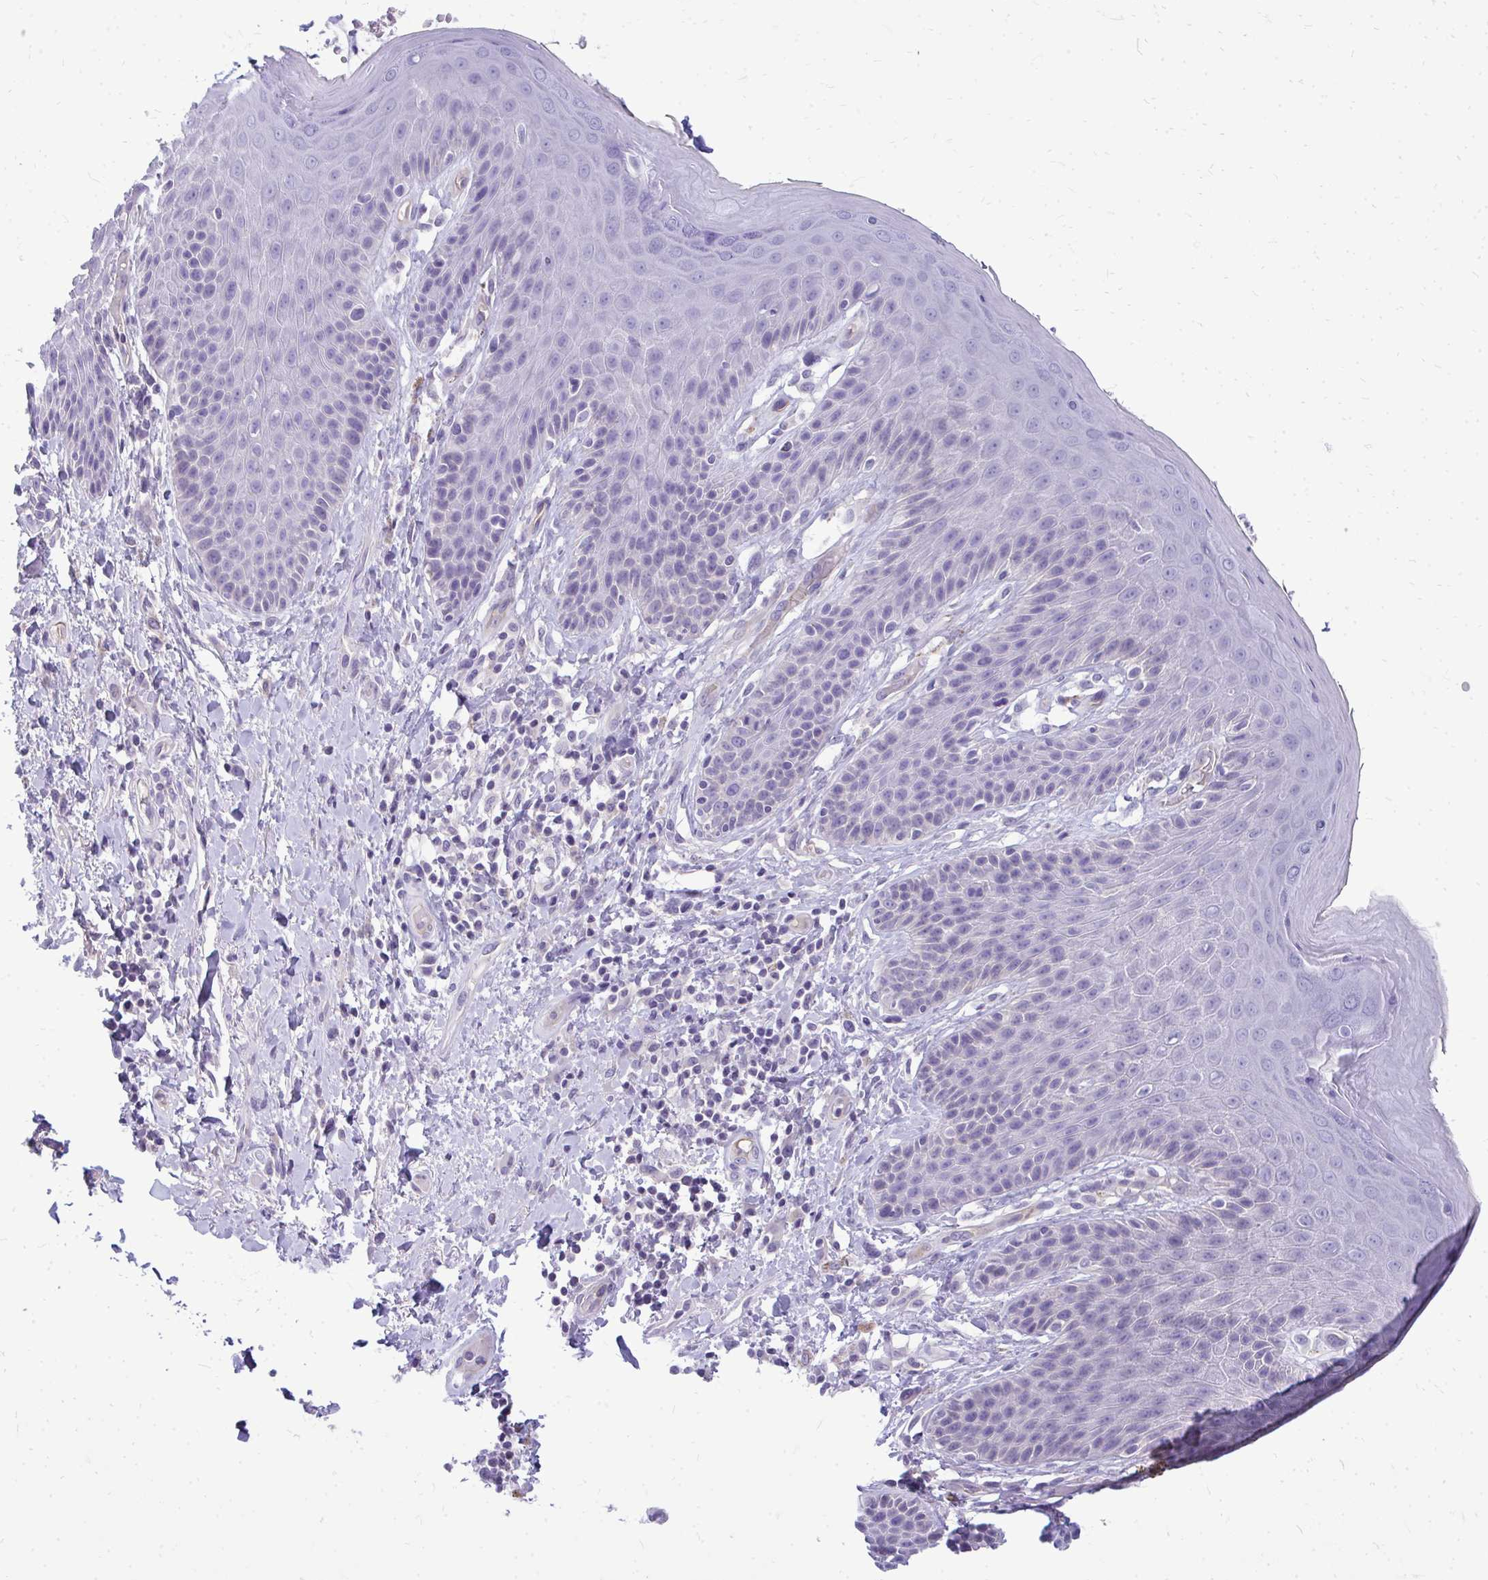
{"staining": {"intensity": "negative", "quantity": "none", "location": "none"}, "tissue": "skin", "cell_type": "Epidermal cells", "image_type": "normal", "snomed": [{"axis": "morphology", "description": "Normal tissue, NOS"}, {"axis": "topography", "description": "Anal"}, {"axis": "topography", "description": "Peripheral nerve tissue"}], "caption": "High power microscopy histopathology image of an immunohistochemistry (IHC) micrograph of normal skin, revealing no significant expression in epidermal cells.", "gene": "FABP3", "patient": {"sex": "male", "age": 51}}